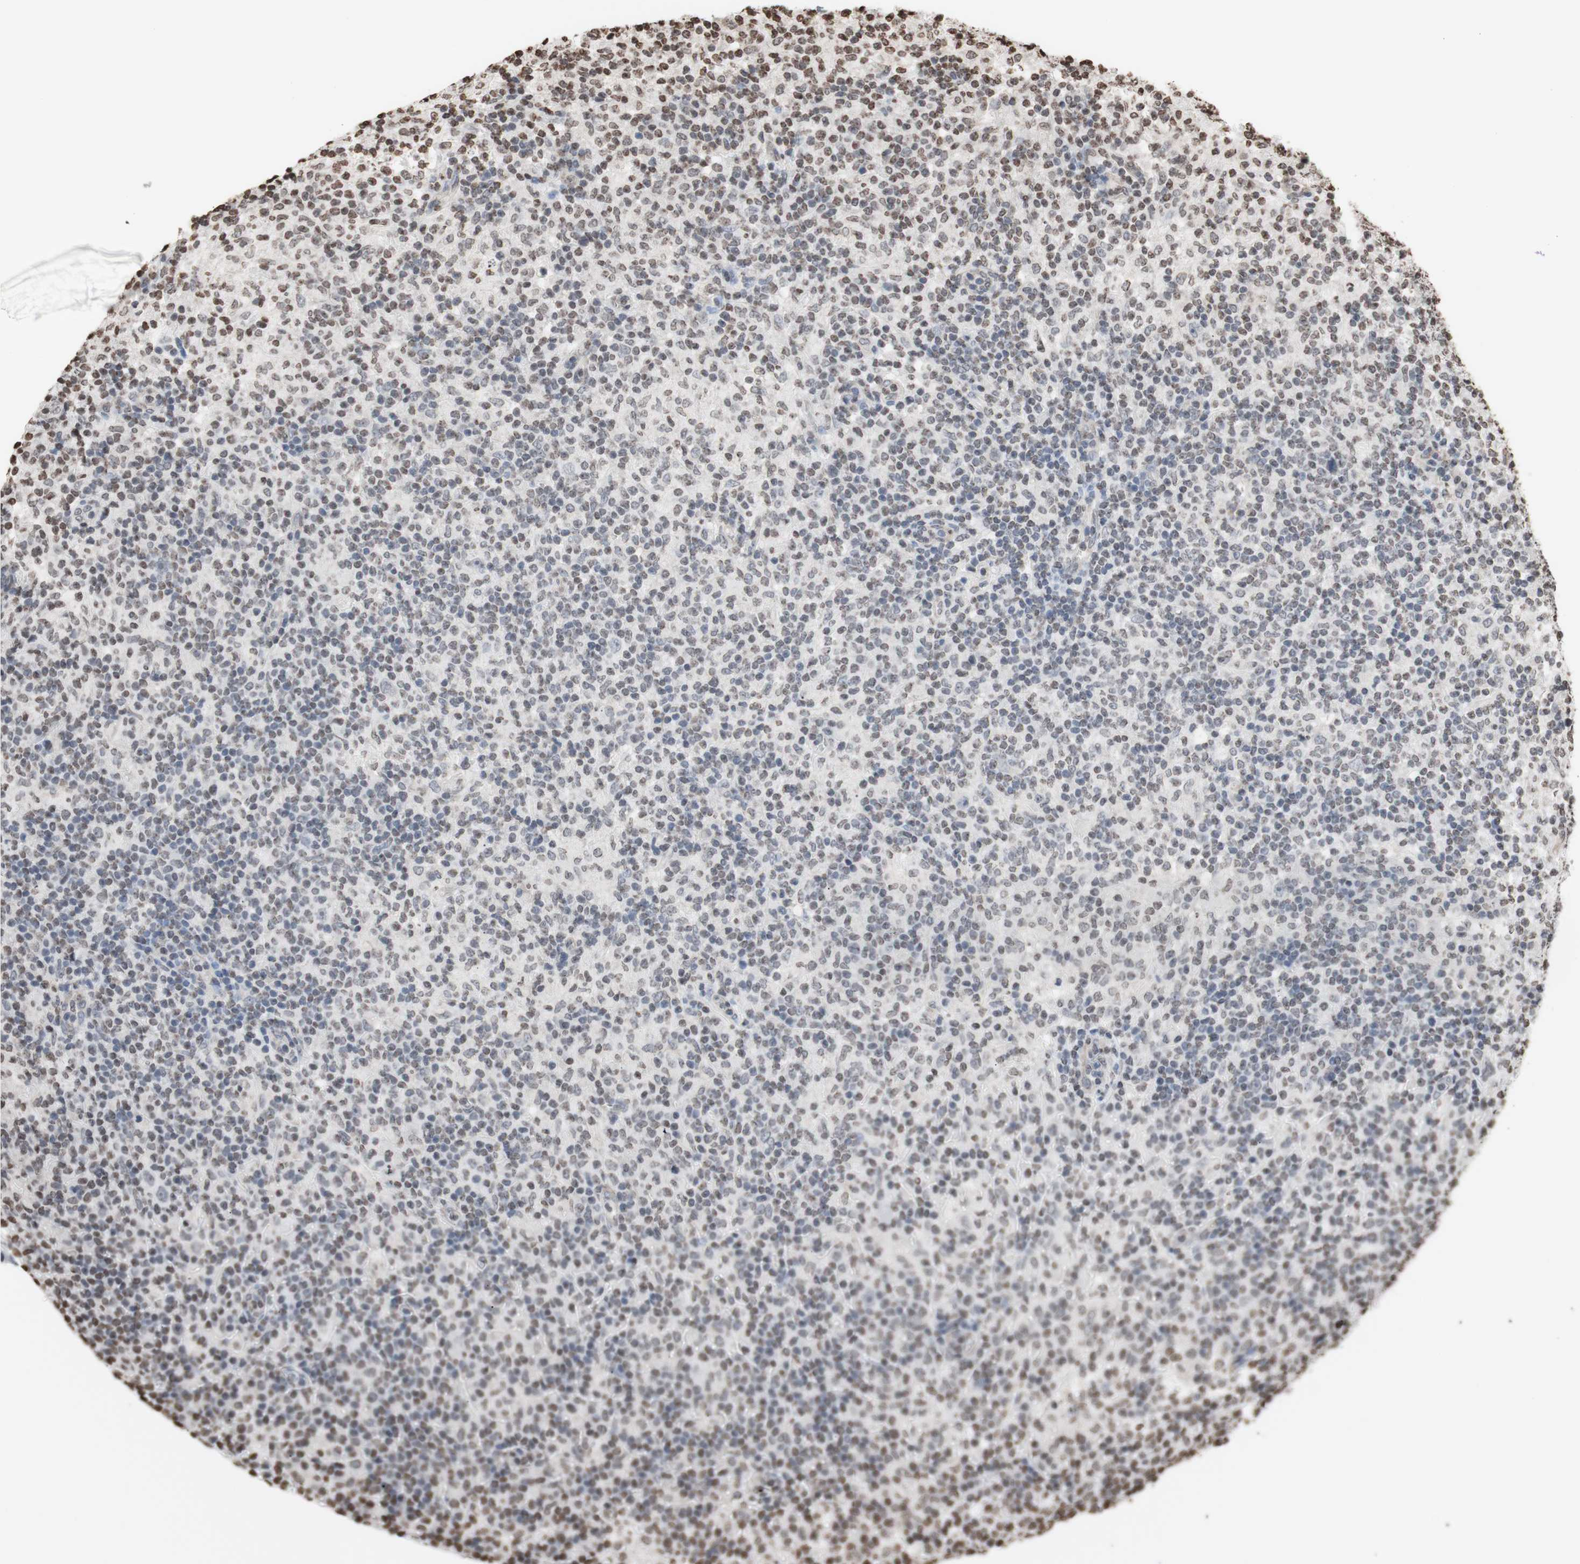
{"staining": {"intensity": "negative", "quantity": "none", "location": "none"}, "tissue": "lymphoma", "cell_type": "Tumor cells", "image_type": "cancer", "snomed": [{"axis": "morphology", "description": "Hodgkin's disease, NOS"}, {"axis": "topography", "description": "Lymph node"}], "caption": "Tumor cells show no significant protein positivity in lymphoma. Nuclei are stained in blue.", "gene": "SNAI2", "patient": {"sex": "male", "age": 70}}